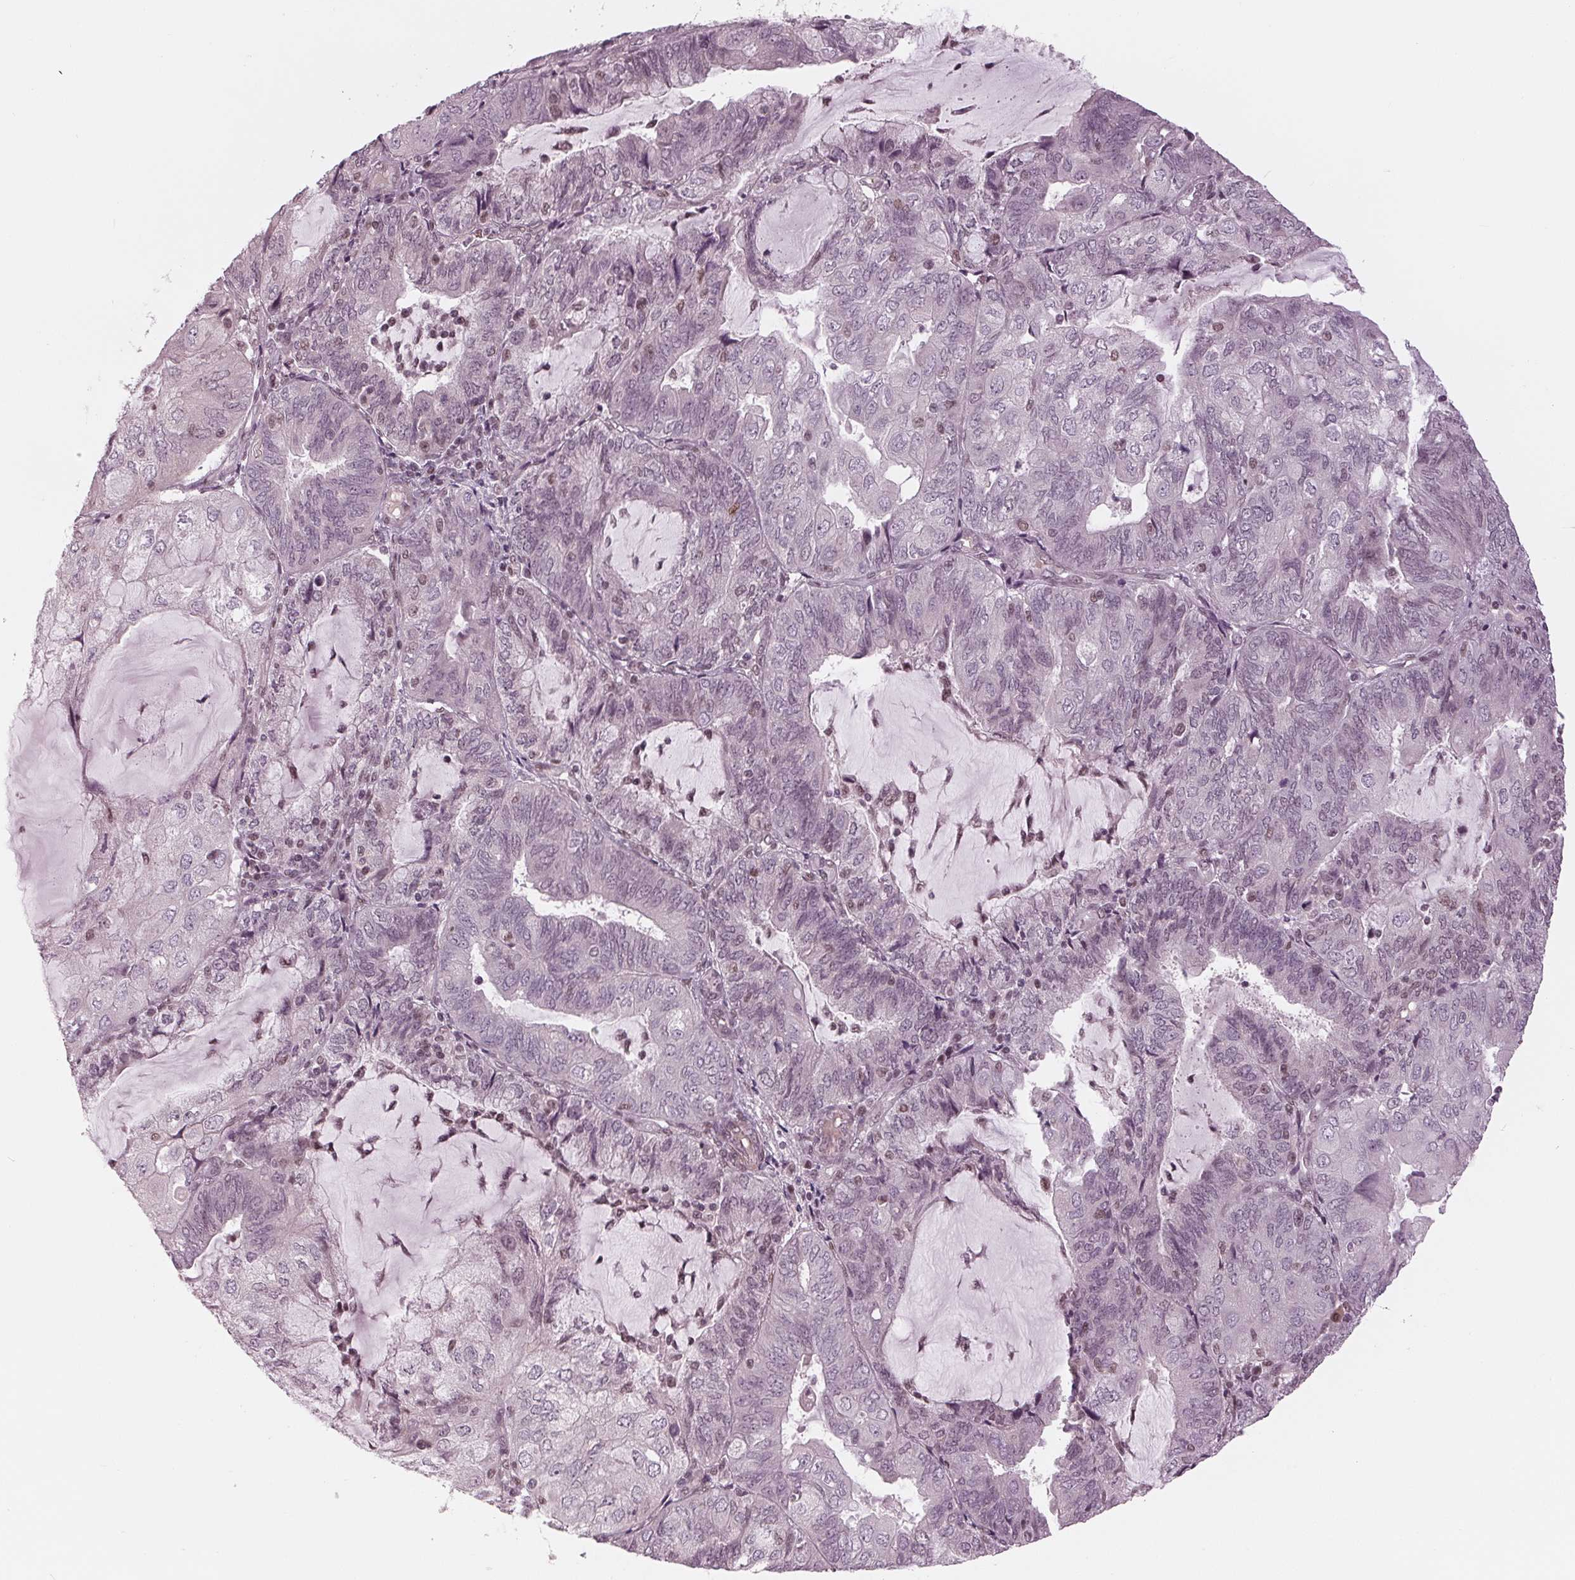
{"staining": {"intensity": "negative", "quantity": "none", "location": "none"}, "tissue": "endometrial cancer", "cell_type": "Tumor cells", "image_type": "cancer", "snomed": [{"axis": "morphology", "description": "Adenocarcinoma, NOS"}, {"axis": "topography", "description": "Endometrium"}], "caption": "DAB (3,3'-diaminobenzidine) immunohistochemical staining of endometrial cancer (adenocarcinoma) displays no significant positivity in tumor cells.", "gene": "DNMT3L", "patient": {"sex": "female", "age": 81}}